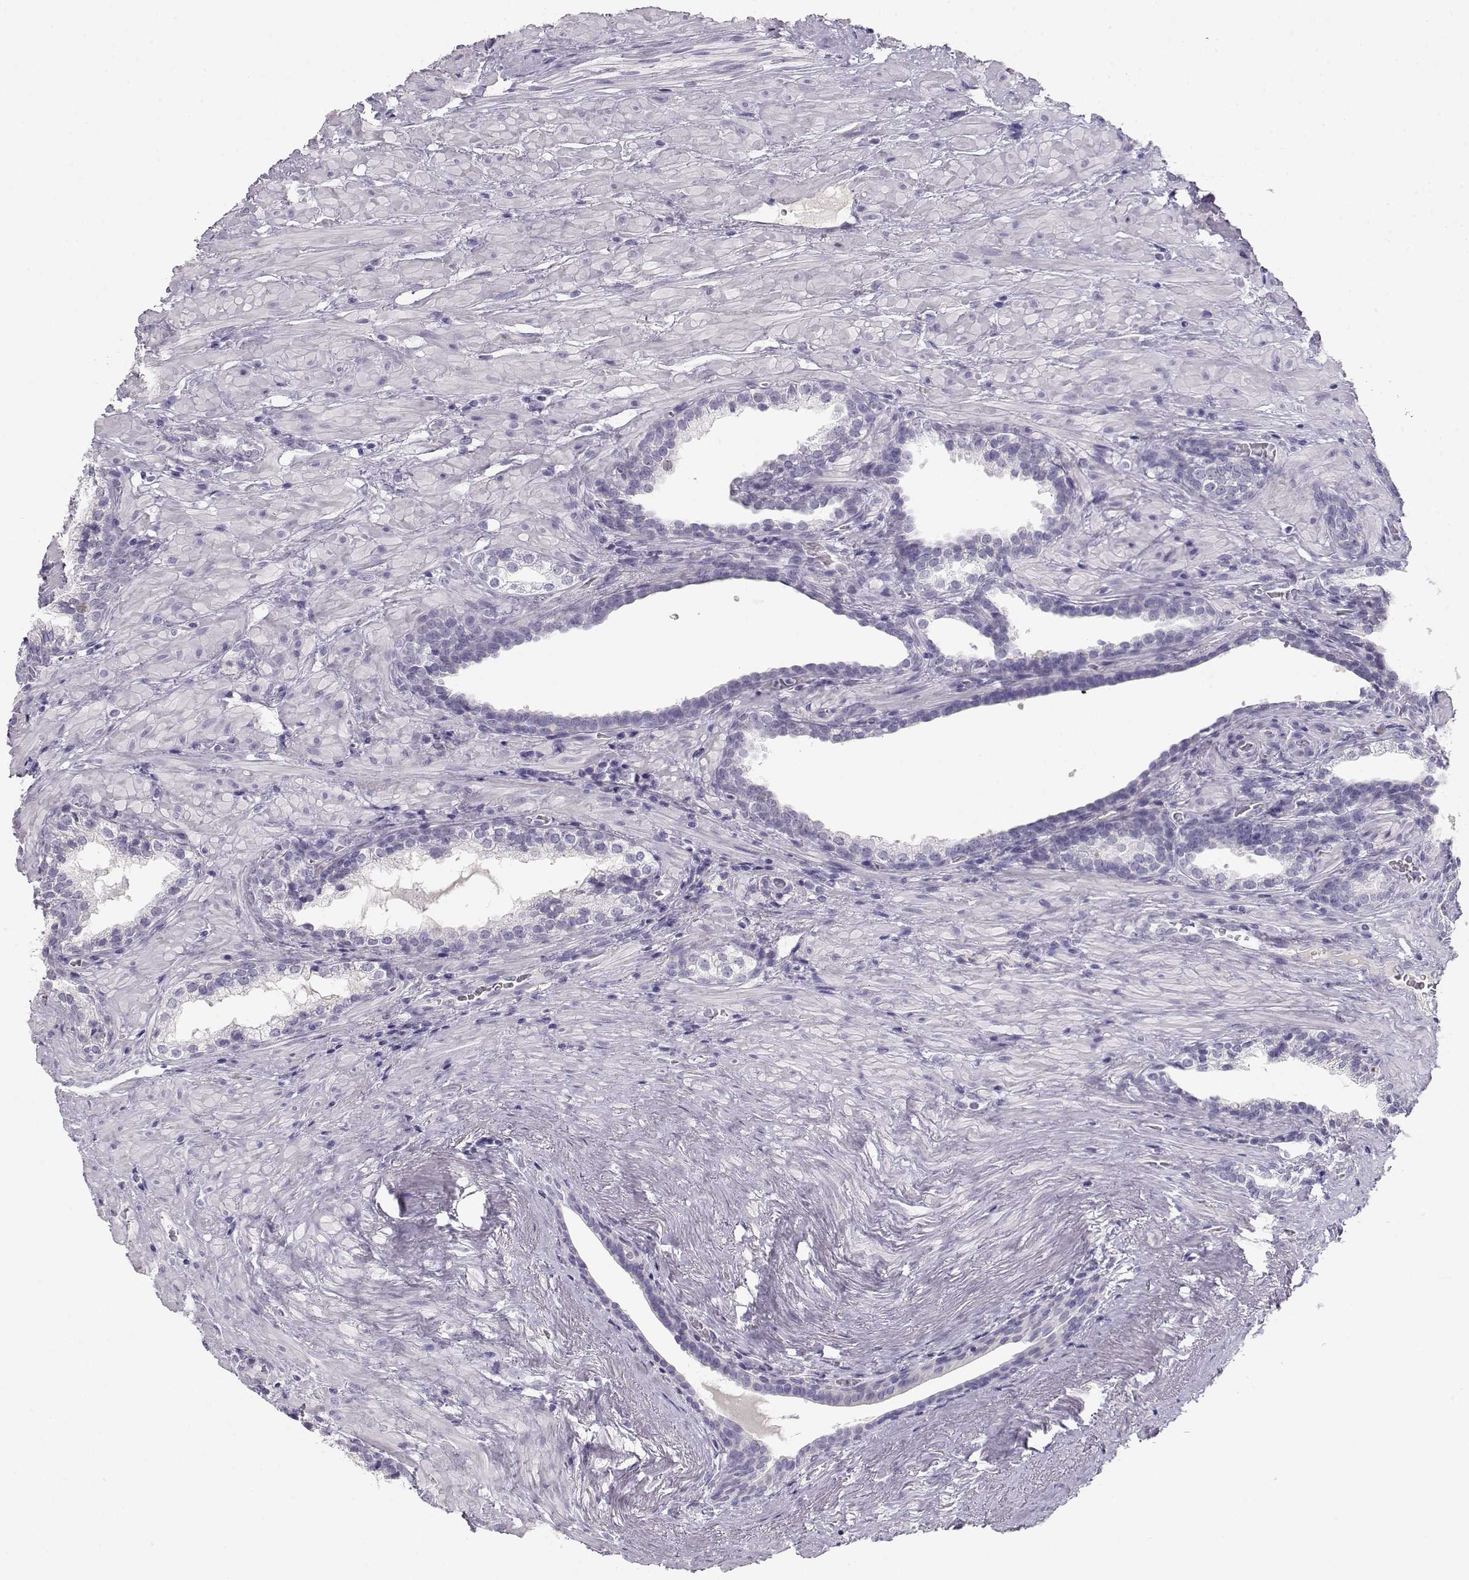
{"staining": {"intensity": "negative", "quantity": "none", "location": "none"}, "tissue": "prostate cancer", "cell_type": "Tumor cells", "image_type": "cancer", "snomed": [{"axis": "morphology", "description": "Adenocarcinoma, NOS"}, {"axis": "topography", "description": "Prostate and seminal vesicle, NOS"}], "caption": "Immunohistochemistry (IHC) photomicrograph of neoplastic tissue: adenocarcinoma (prostate) stained with DAB shows no significant protein expression in tumor cells.", "gene": "OPN5", "patient": {"sex": "male", "age": 63}}